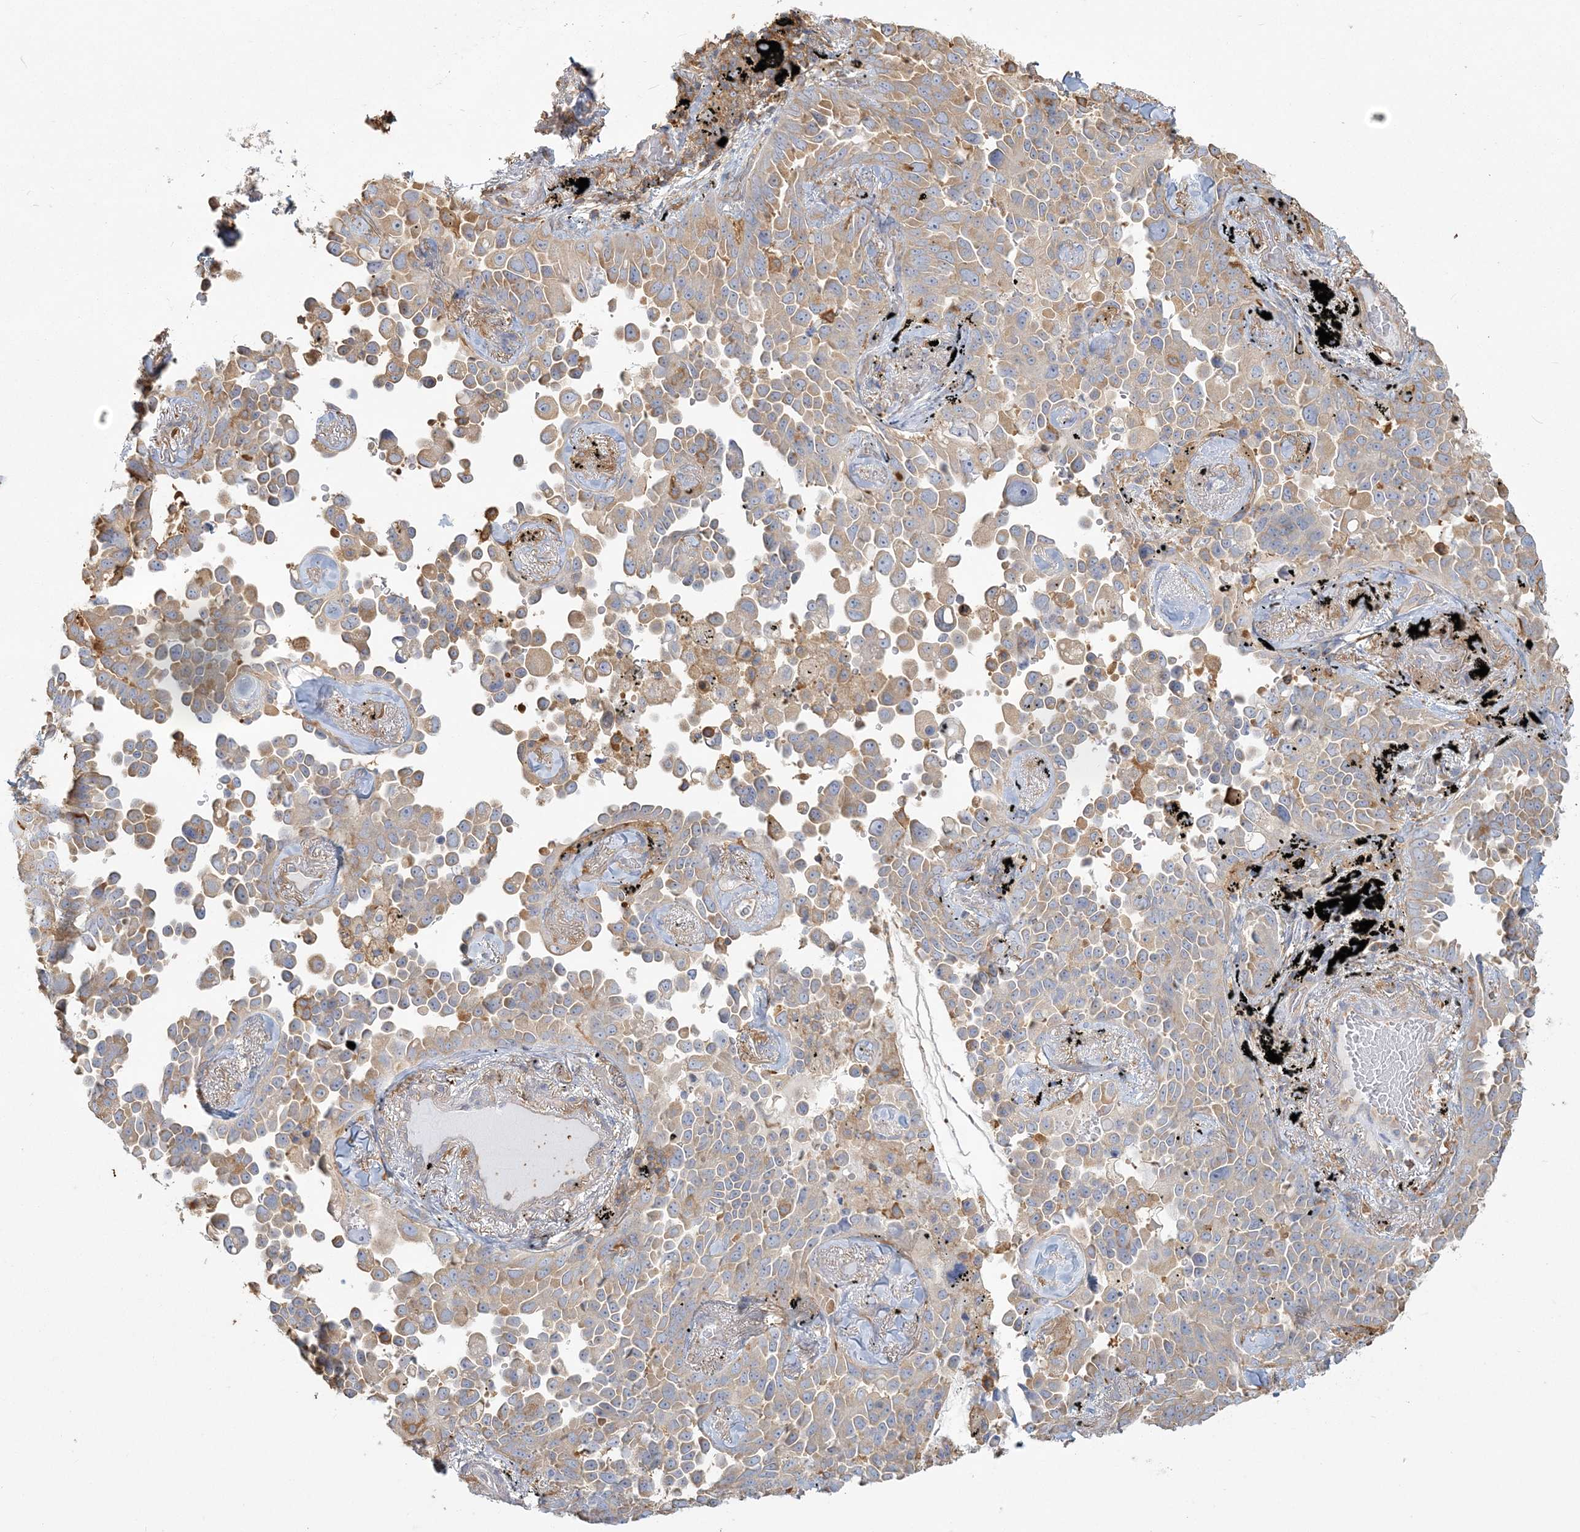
{"staining": {"intensity": "weak", "quantity": "<25%", "location": "cytoplasmic/membranous"}, "tissue": "lung cancer", "cell_type": "Tumor cells", "image_type": "cancer", "snomed": [{"axis": "morphology", "description": "Adenocarcinoma, NOS"}, {"axis": "topography", "description": "Lung"}], "caption": "A histopathology image of lung cancer (adenocarcinoma) stained for a protein shows no brown staining in tumor cells. (Brightfield microscopy of DAB (3,3'-diaminobenzidine) immunohistochemistry (IHC) at high magnification).", "gene": "ANKS1A", "patient": {"sex": "female", "age": 67}}